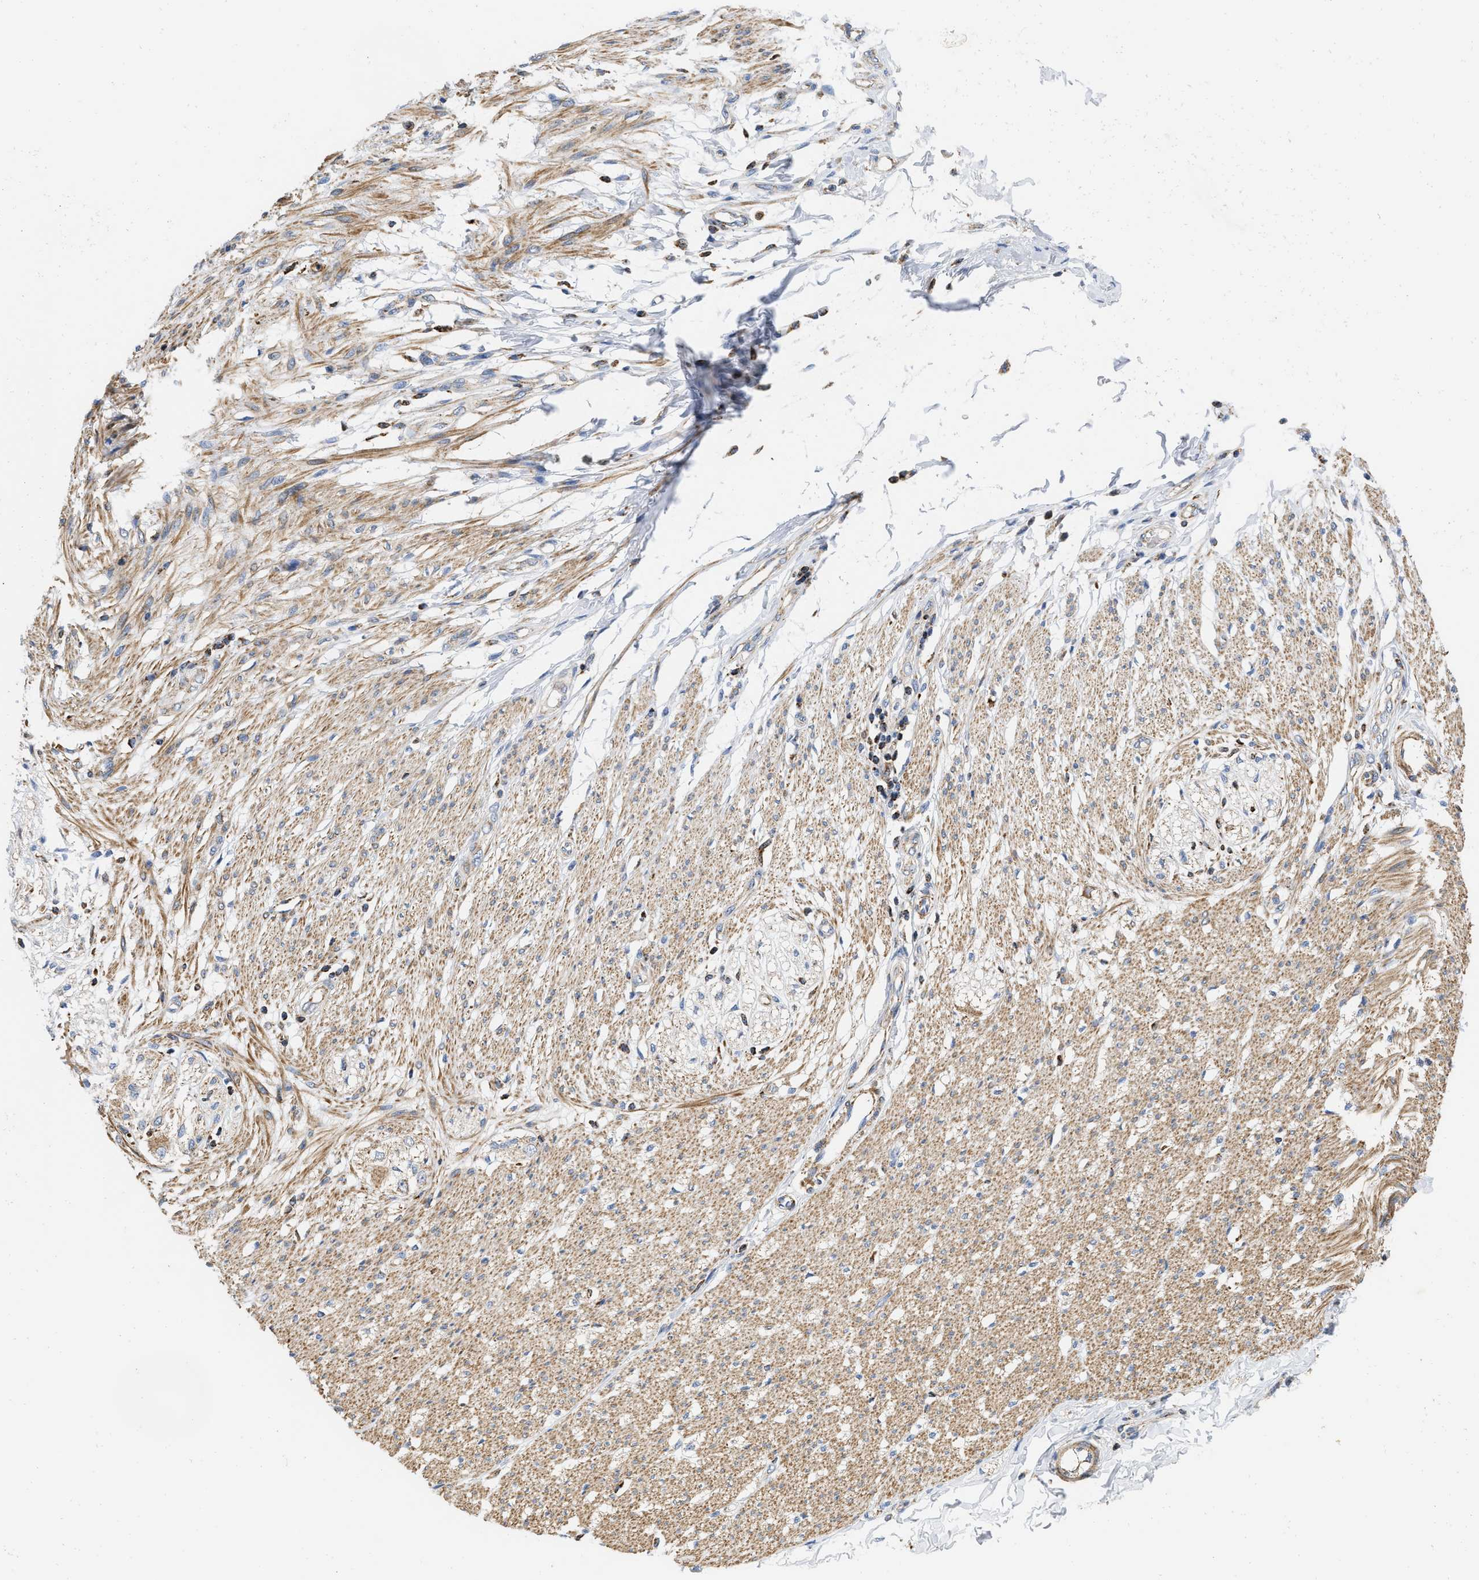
{"staining": {"intensity": "moderate", "quantity": ">75%", "location": "cytoplasmic/membranous"}, "tissue": "smooth muscle", "cell_type": "Smooth muscle cells", "image_type": "normal", "snomed": [{"axis": "morphology", "description": "Normal tissue, NOS"}, {"axis": "morphology", "description": "Adenocarcinoma, NOS"}, {"axis": "topography", "description": "Colon"}, {"axis": "topography", "description": "Peripheral nerve tissue"}], "caption": "Immunohistochemistry (IHC) photomicrograph of unremarkable smooth muscle: smooth muscle stained using immunohistochemistry reveals medium levels of moderate protein expression localized specifically in the cytoplasmic/membranous of smooth muscle cells, appearing as a cytoplasmic/membranous brown color.", "gene": "GRB10", "patient": {"sex": "male", "age": 14}}